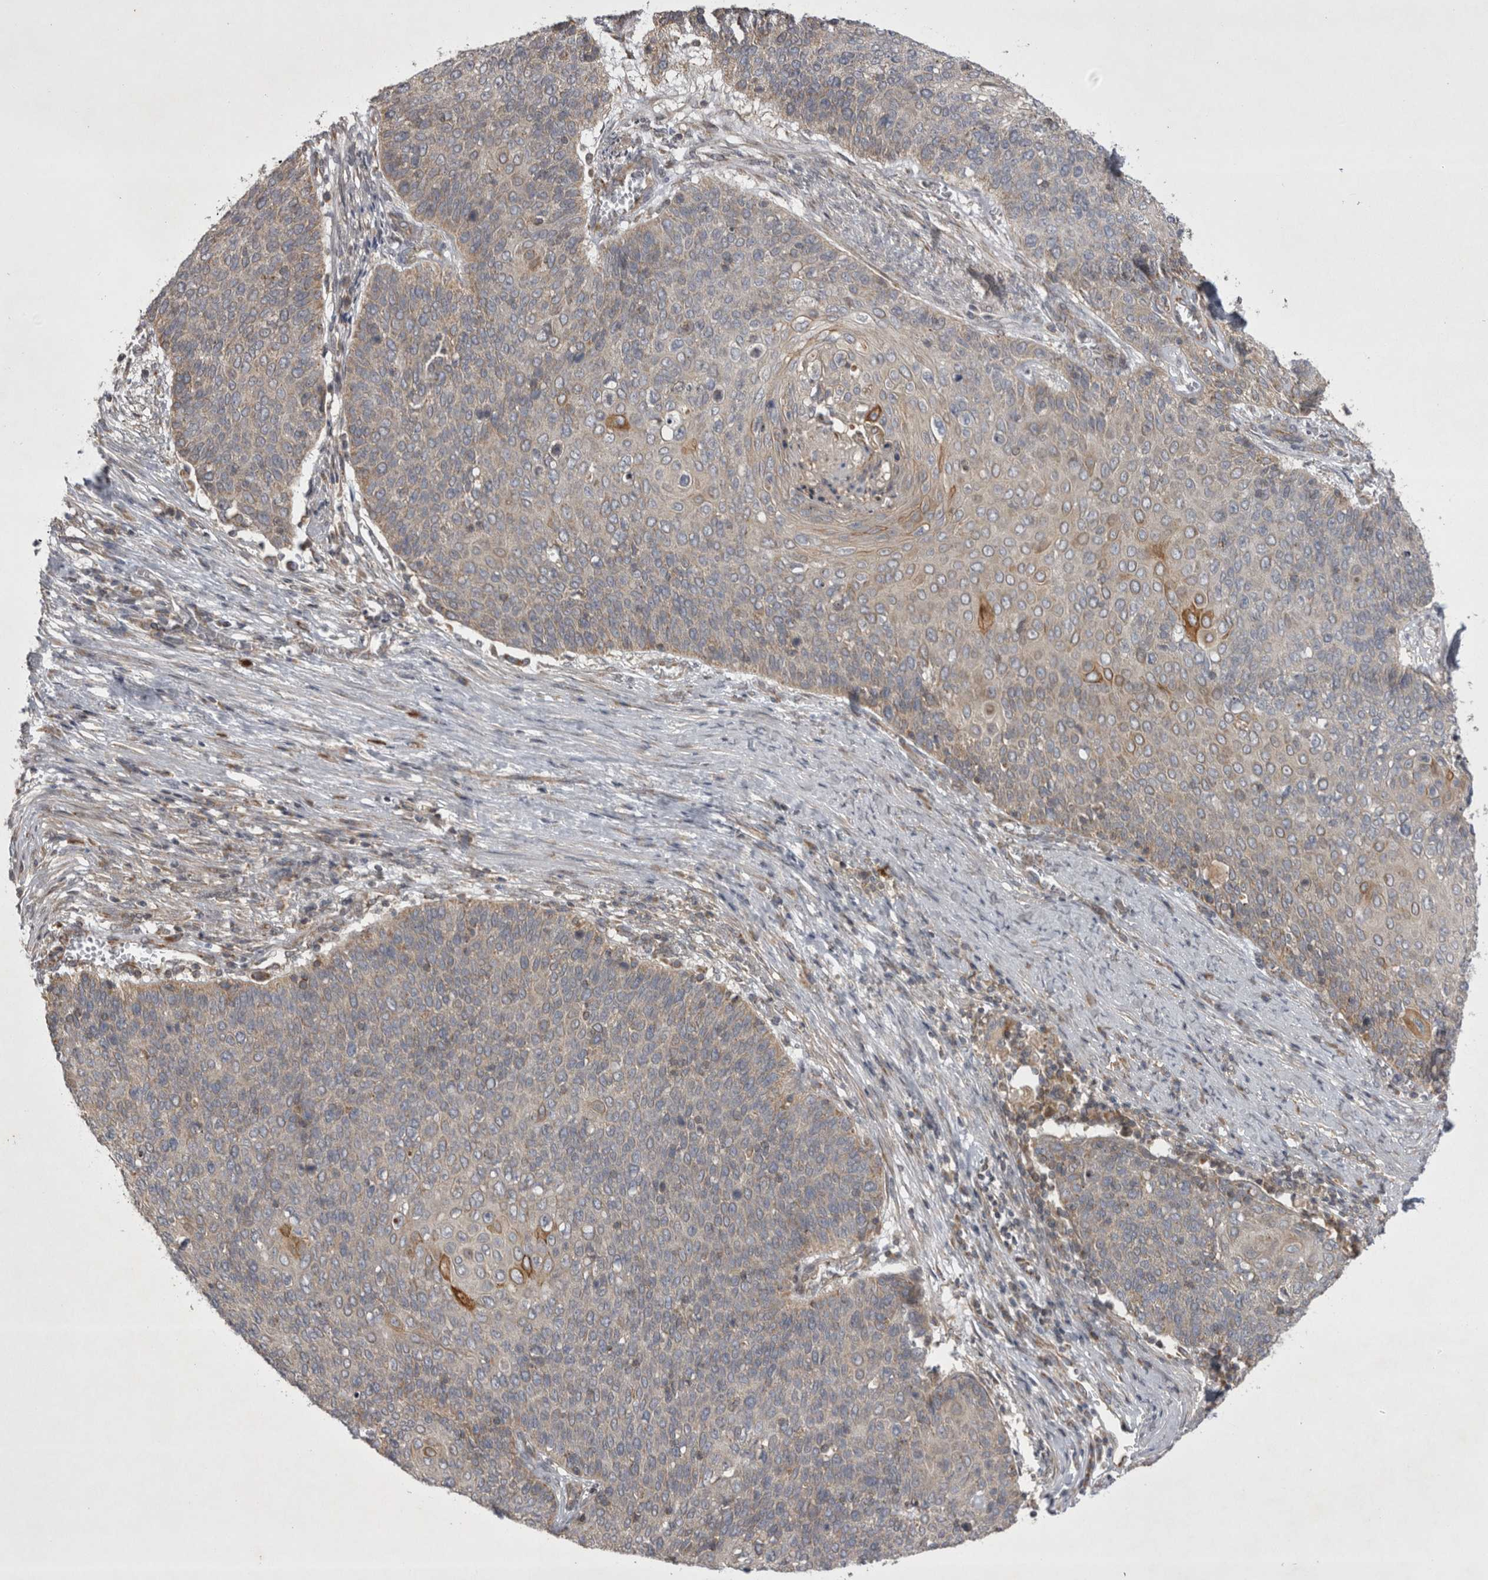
{"staining": {"intensity": "moderate", "quantity": "<25%", "location": "cytoplasmic/membranous"}, "tissue": "cervical cancer", "cell_type": "Tumor cells", "image_type": "cancer", "snomed": [{"axis": "morphology", "description": "Squamous cell carcinoma, NOS"}, {"axis": "topography", "description": "Cervix"}], "caption": "A histopathology image of human cervical cancer stained for a protein shows moderate cytoplasmic/membranous brown staining in tumor cells. (DAB IHC with brightfield microscopy, high magnification).", "gene": "TSPOAP1", "patient": {"sex": "female", "age": 39}}